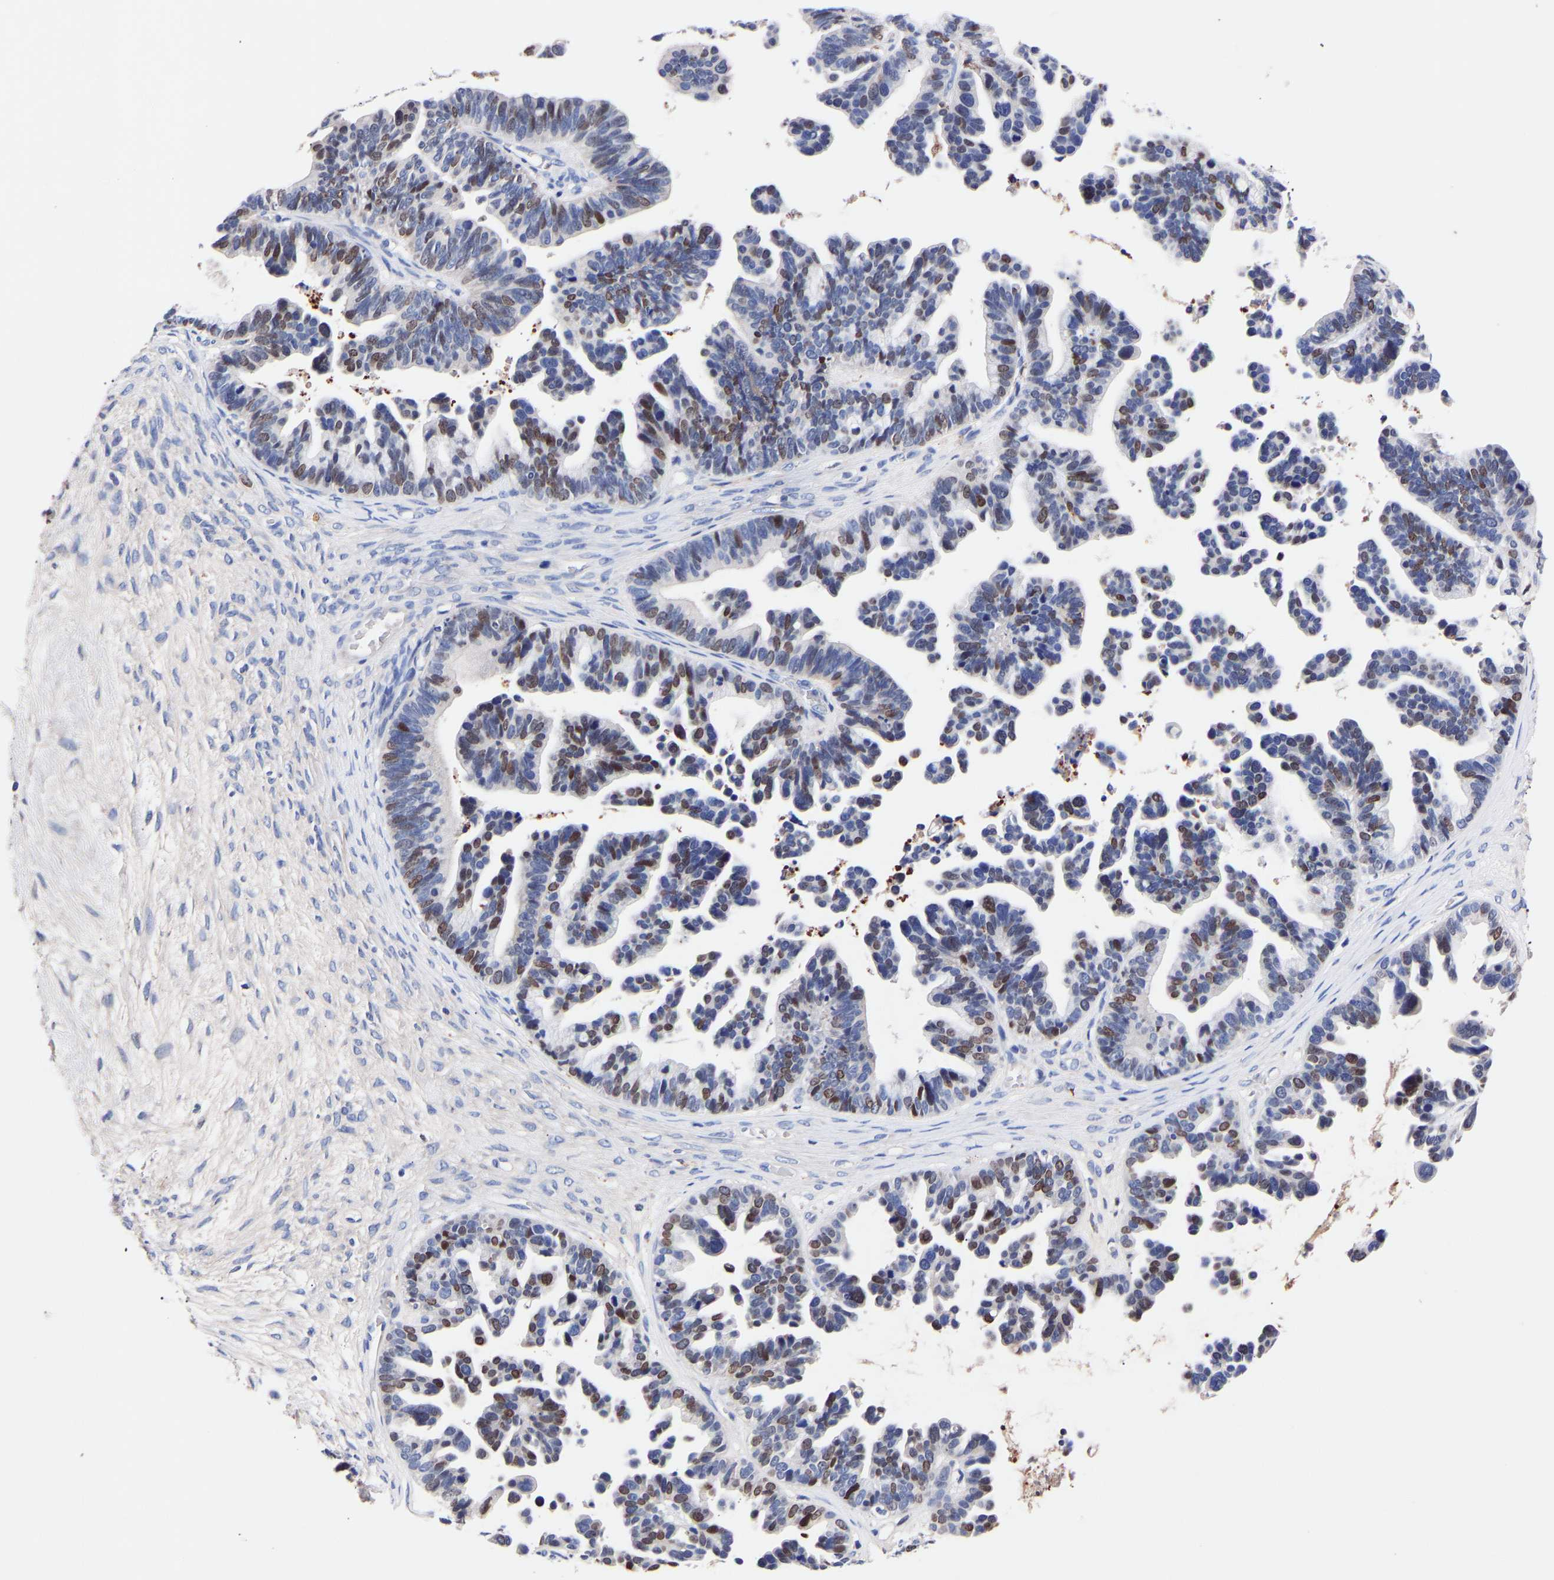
{"staining": {"intensity": "moderate", "quantity": "25%-75%", "location": "nuclear"}, "tissue": "ovarian cancer", "cell_type": "Tumor cells", "image_type": "cancer", "snomed": [{"axis": "morphology", "description": "Cystadenocarcinoma, serous, NOS"}, {"axis": "topography", "description": "Ovary"}], "caption": "The immunohistochemical stain labels moderate nuclear staining in tumor cells of ovarian serous cystadenocarcinoma tissue. (IHC, brightfield microscopy, high magnification).", "gene": "SEM1", "patient": {"sex": "female", "age": 56}}